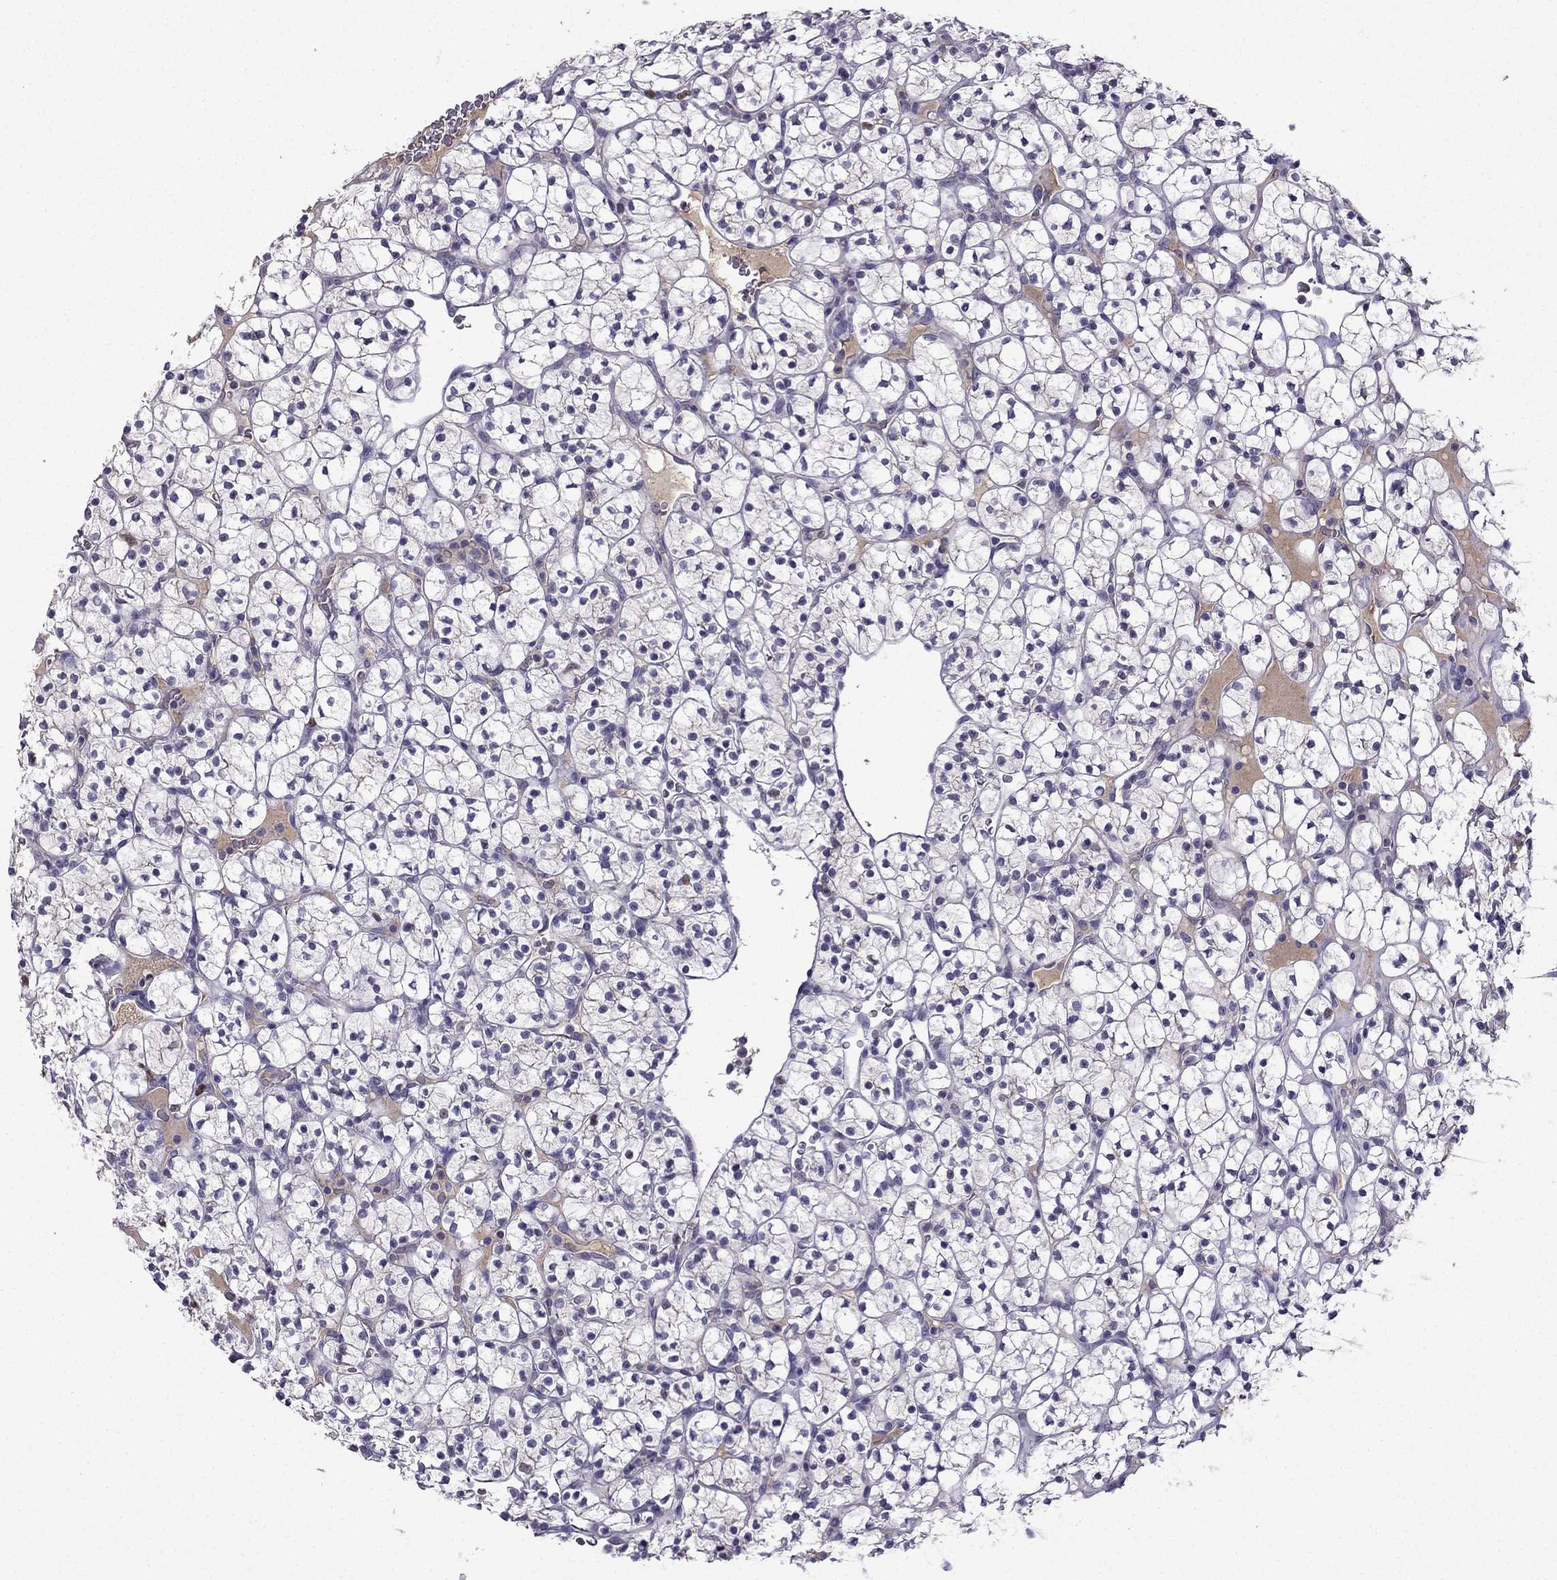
{"staining": {"intensity": "negative", "quantity": "none", "location": "none"}, "tissue": "renal cancer", "cell_type": "Tumor cells", "image_type": "cancer", "snomed": [{"axis": "morphology", "description": "Adenocarcinoma, NOS"}, {"axis": "topography", "description": "Kidney"}], "caption": "Image shows no protein staining in tumor cells of adenocarcinoma (renal) tissue.", "gene": "UHRF1", "patient": {"sex": "female", "age": 89}}